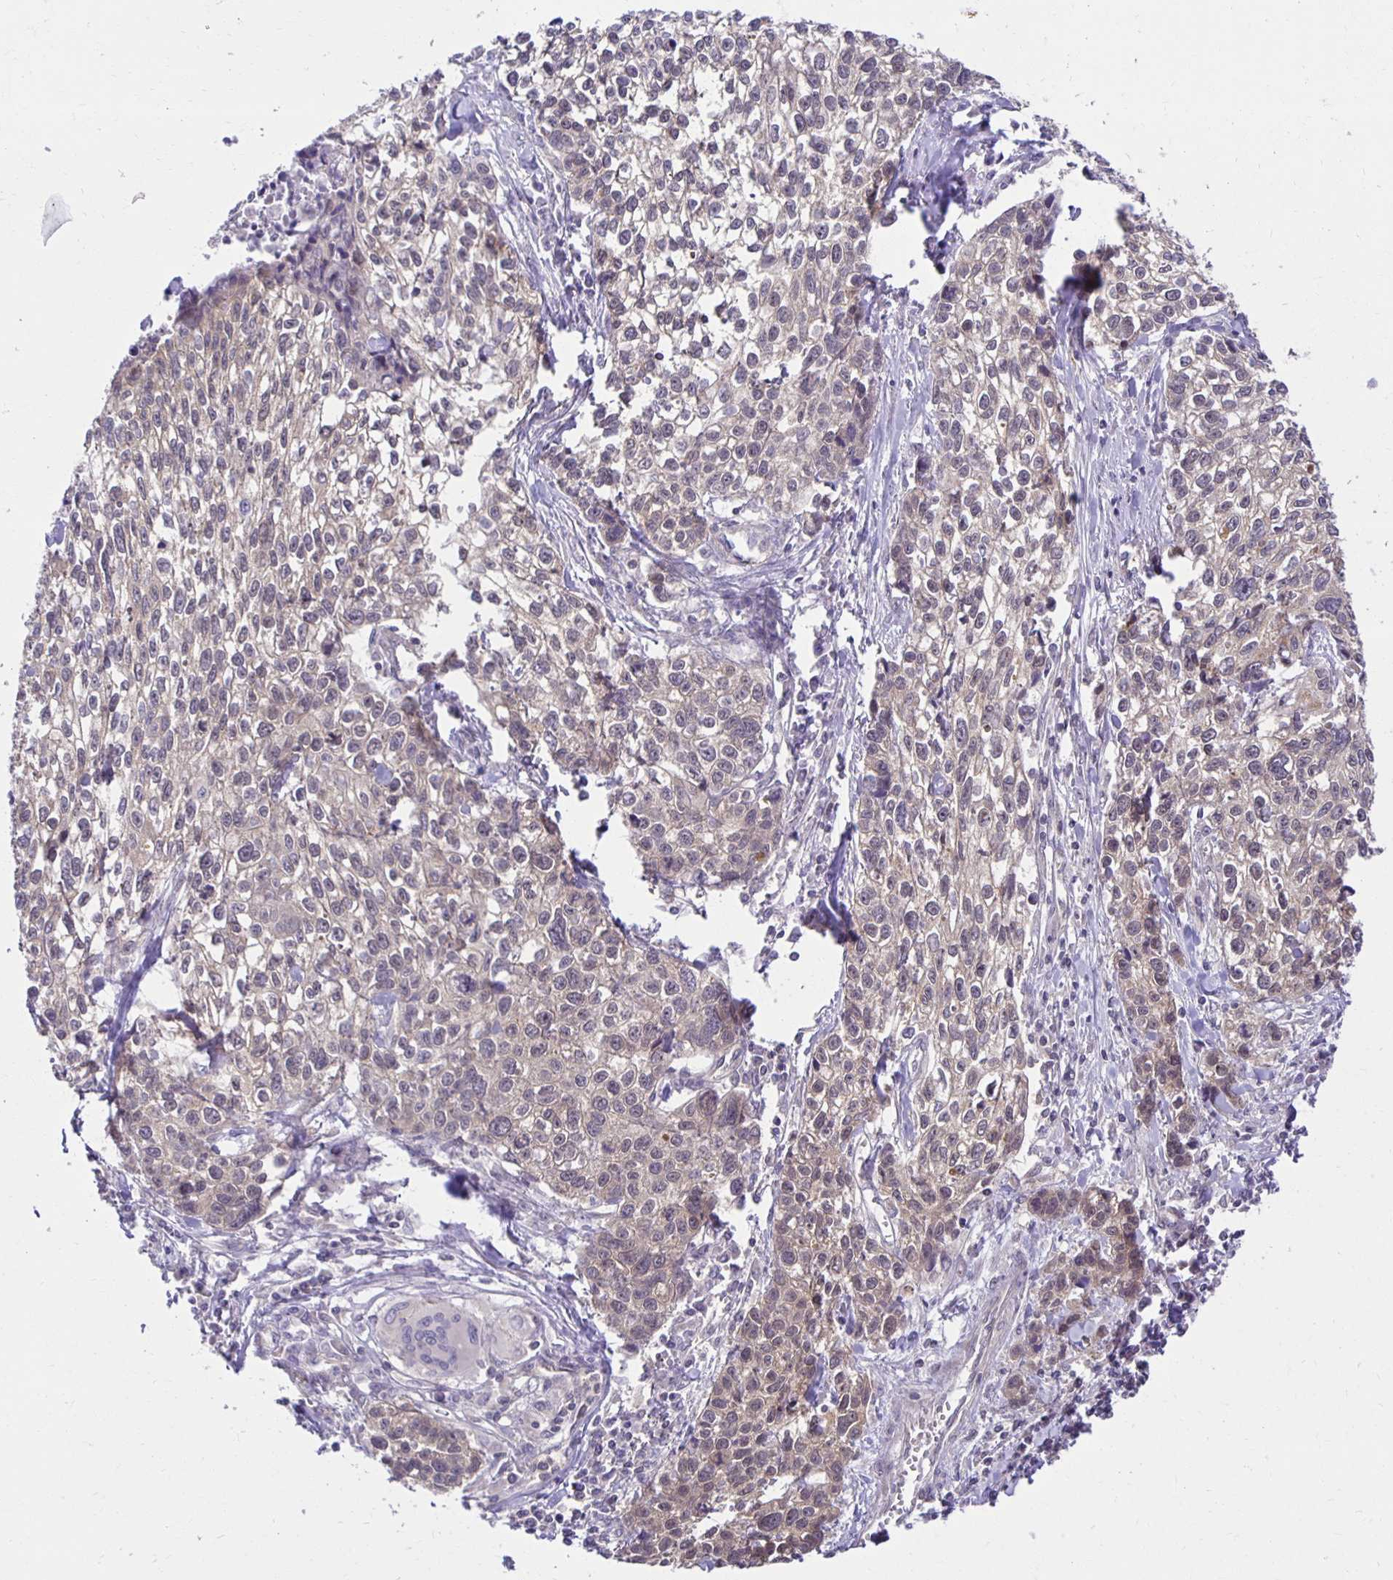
{"staining": {"intensity": "weak", "quantity": "25%-75%", "location": "cytoplasmic/membranous"}, "tissue": "lung cancer", "cell_type": "Tumor cells", "image_type": "cancer", "snomed": [{"axis": "morphology", "description": "Squamous cell carcinoma, NOS"}, {"axis": "topography", "description": "Lung"}], "caption": "The micrograph reveals staining of lung squamous cell carcinoma, revealing weak cytoplasmic/membranous protein expression (brown color) within tumor cells.", "gene": "MIEN1", "patient": {"sex": "male", "age": 74}}